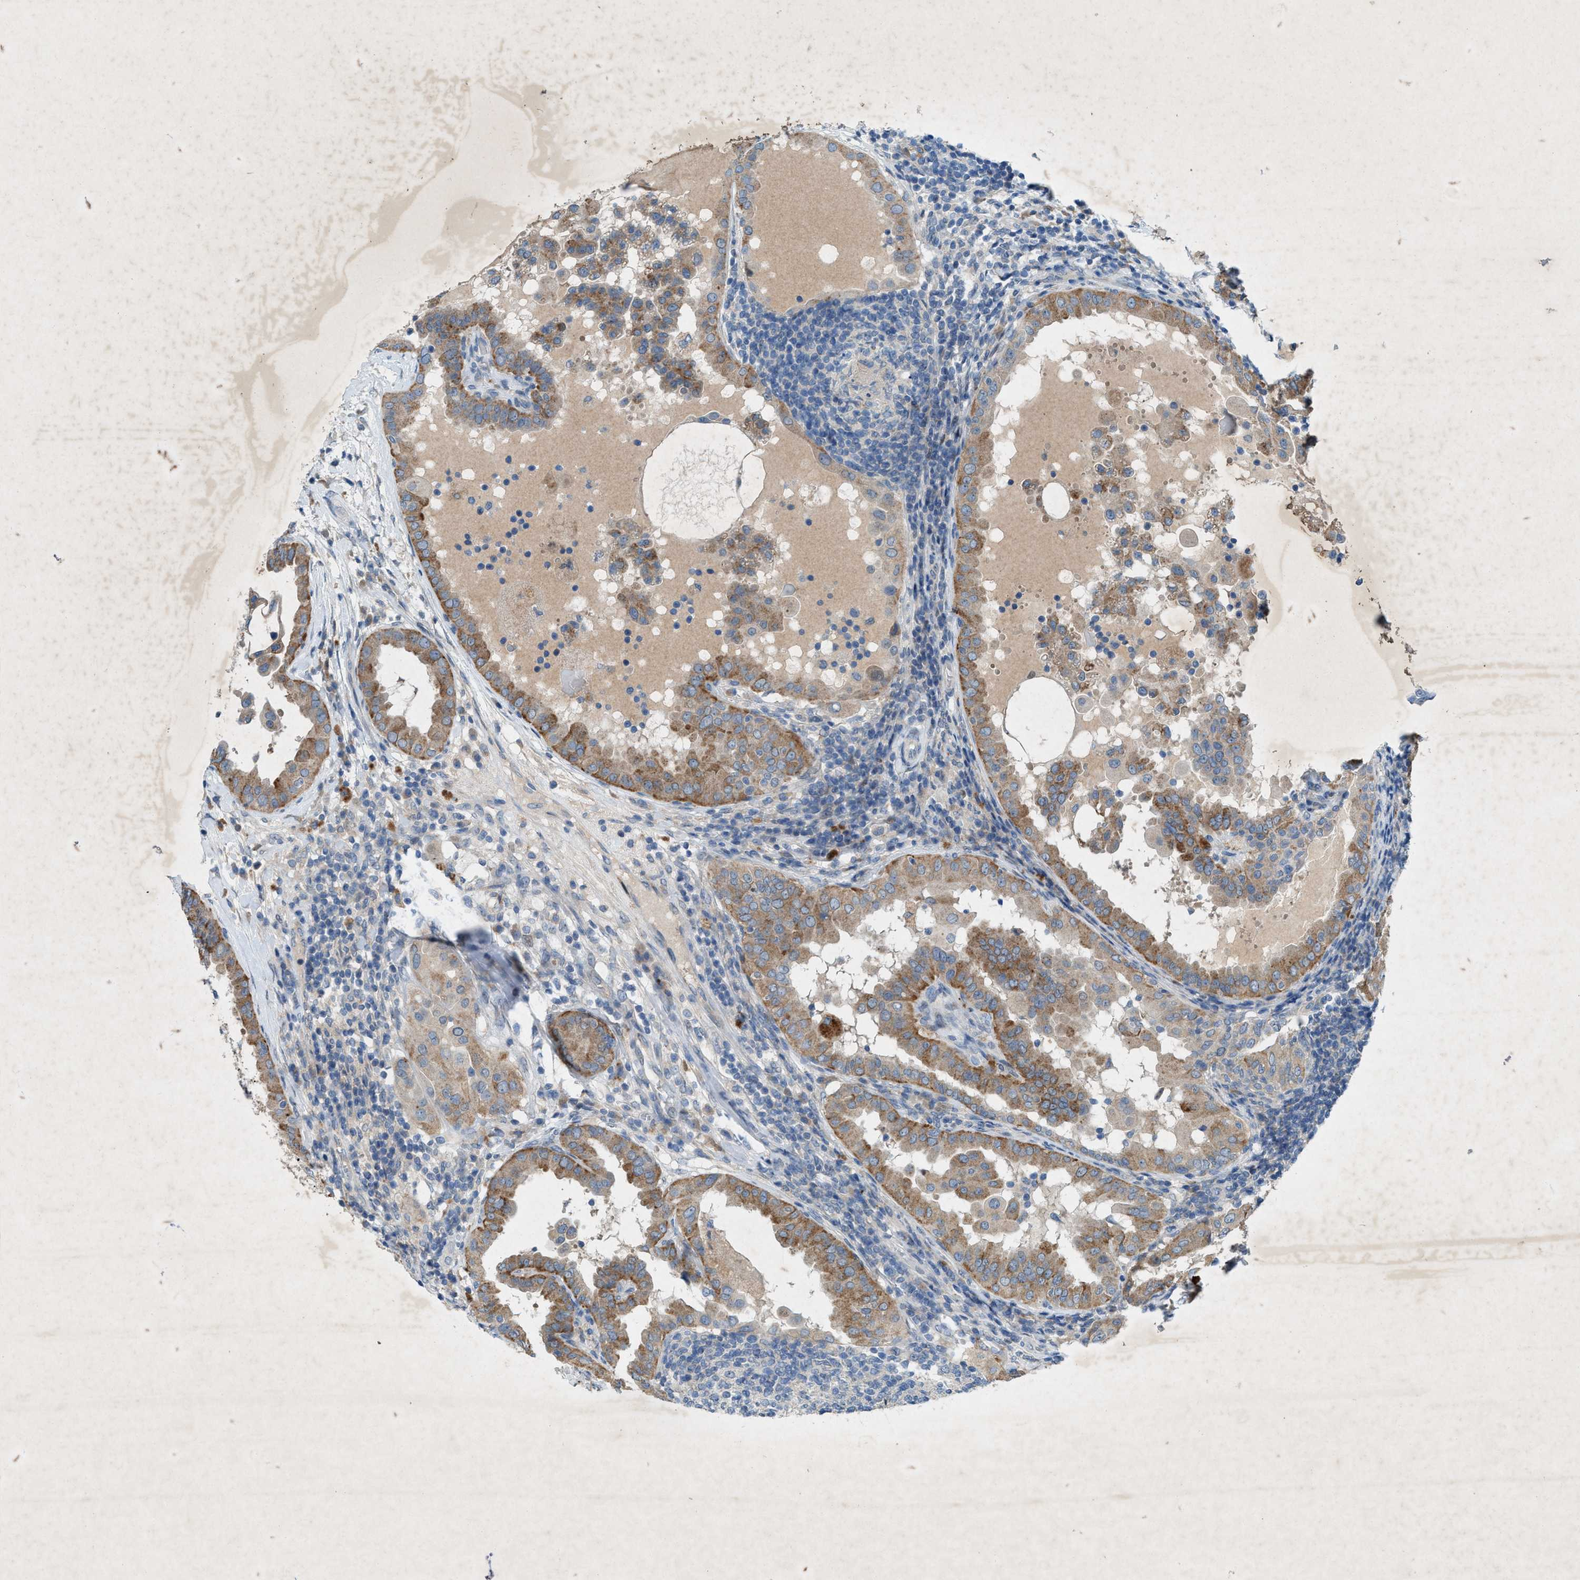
{"staining": {"intensity": "moderate", "quantity": ">75%", "location": "cytoplasmic/membranous"}, "tissue": "thyroid cancer", "cell_type": "Tumor cells", "image_type": "cancer", "snomed": [{"axis": "morphology", "description": "Papillary adenocarcinoma, NOS"}, {"axis": "topography", "description": "Thyroid gland"}], "caption": "Immunohistochemical staining of thyroid papillary adenocarcinoma displays moderate cytoplasmic/membranous protein positivity in approximately >75% of tumor cells.", "gene": "URGCP", "patient": {"sex": "male", "age": 33}}